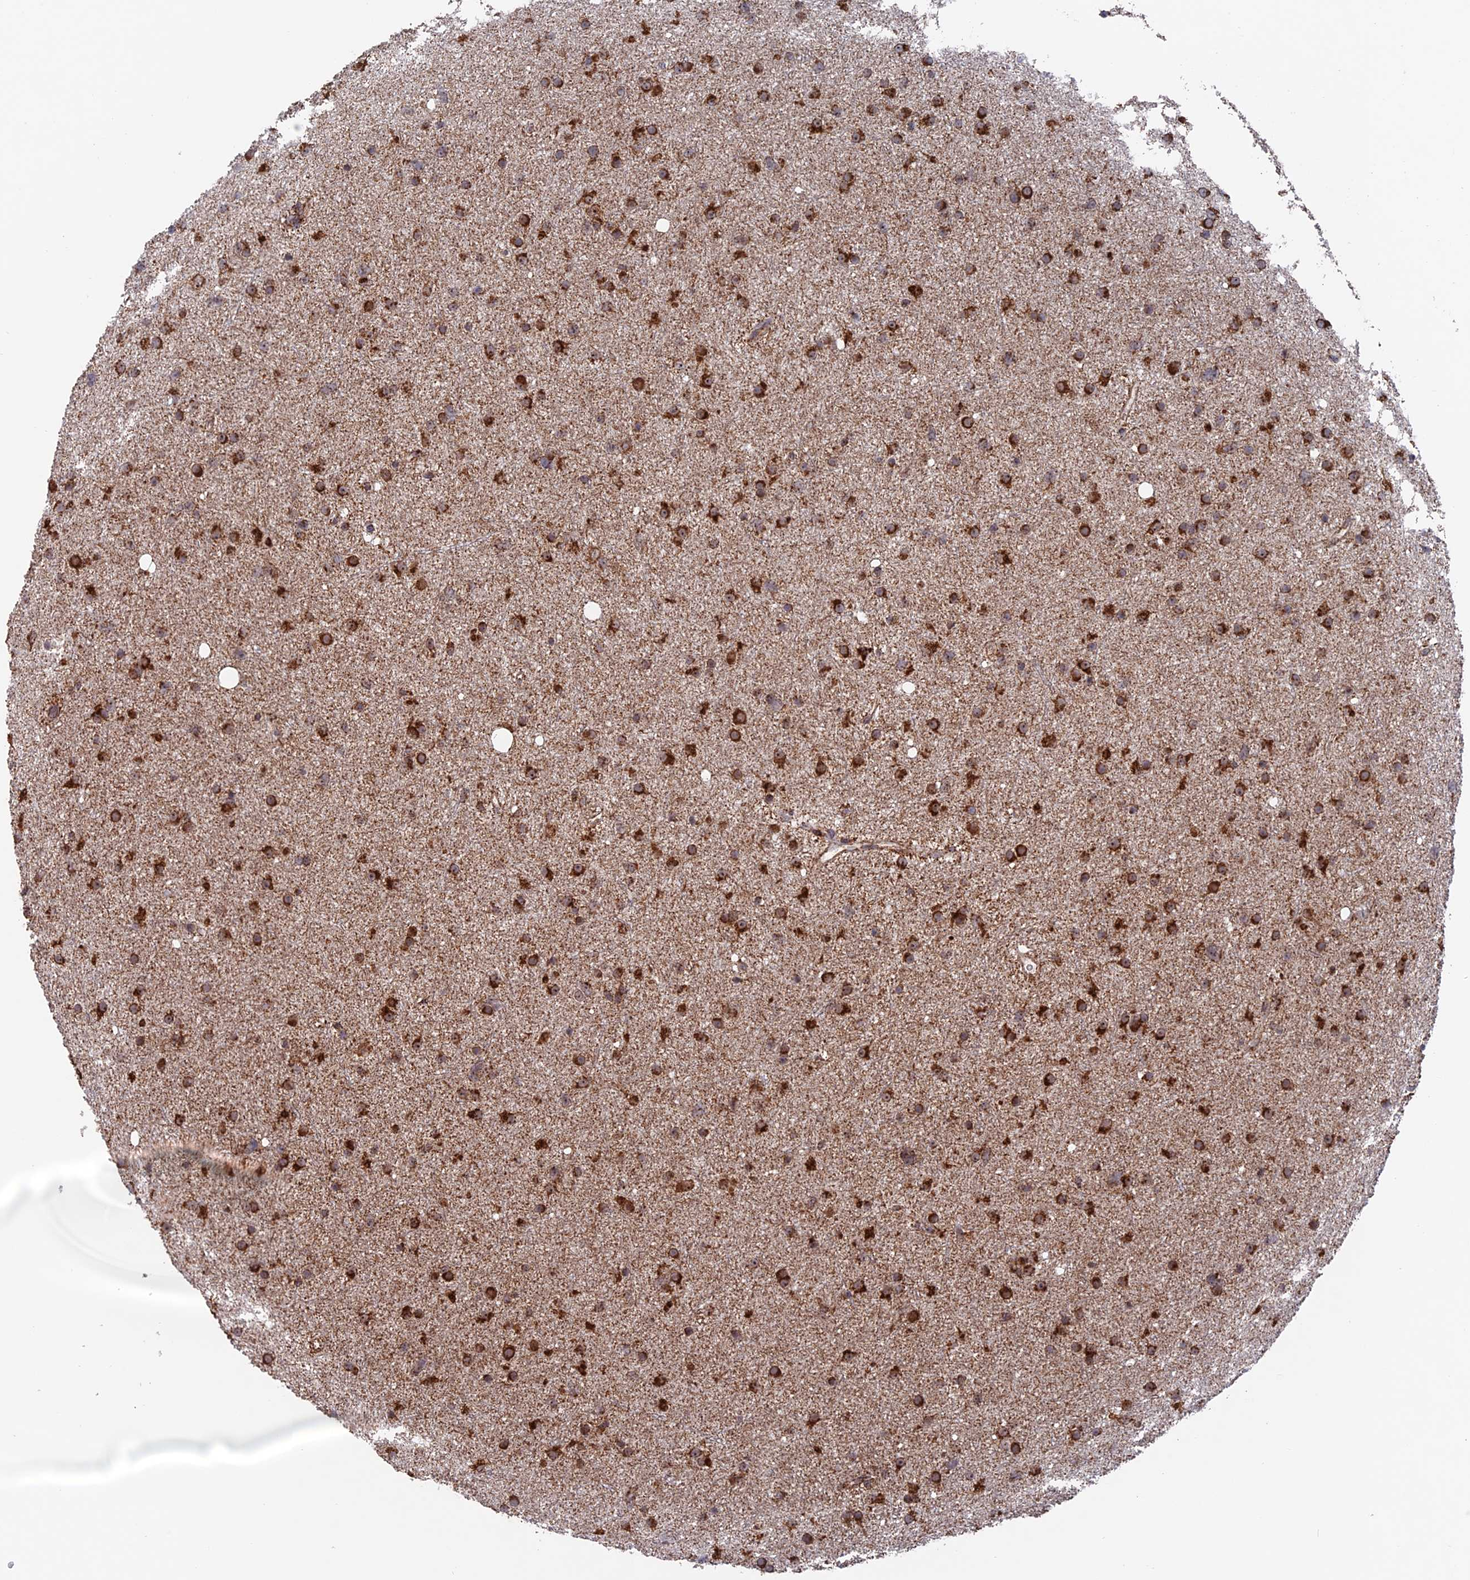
{"staining": {"intensity": "strong", "quantity": ">75%", "location": "cytoplasmic/membranous"}, "tissue": "glioma", "cell_type": "Tumor cells", "image_type": "cancer", "snomed": [{"axis": "morphology", "description": "Glioma, malignant, Low grade"}, {"axis": "topography", "description": "Cerebral cortex"}], "caption": "Protein expression by immunohistochemistry exhibits strong cytoplasmic/membranous positivity in about >75% of tumor cells in malignant glioma (low-grade). (brown staining indicates protein expression, while blue staining denotes nuclei).", "gene": "DTYMK", "patient": {"sex": "female", "age": 39}}